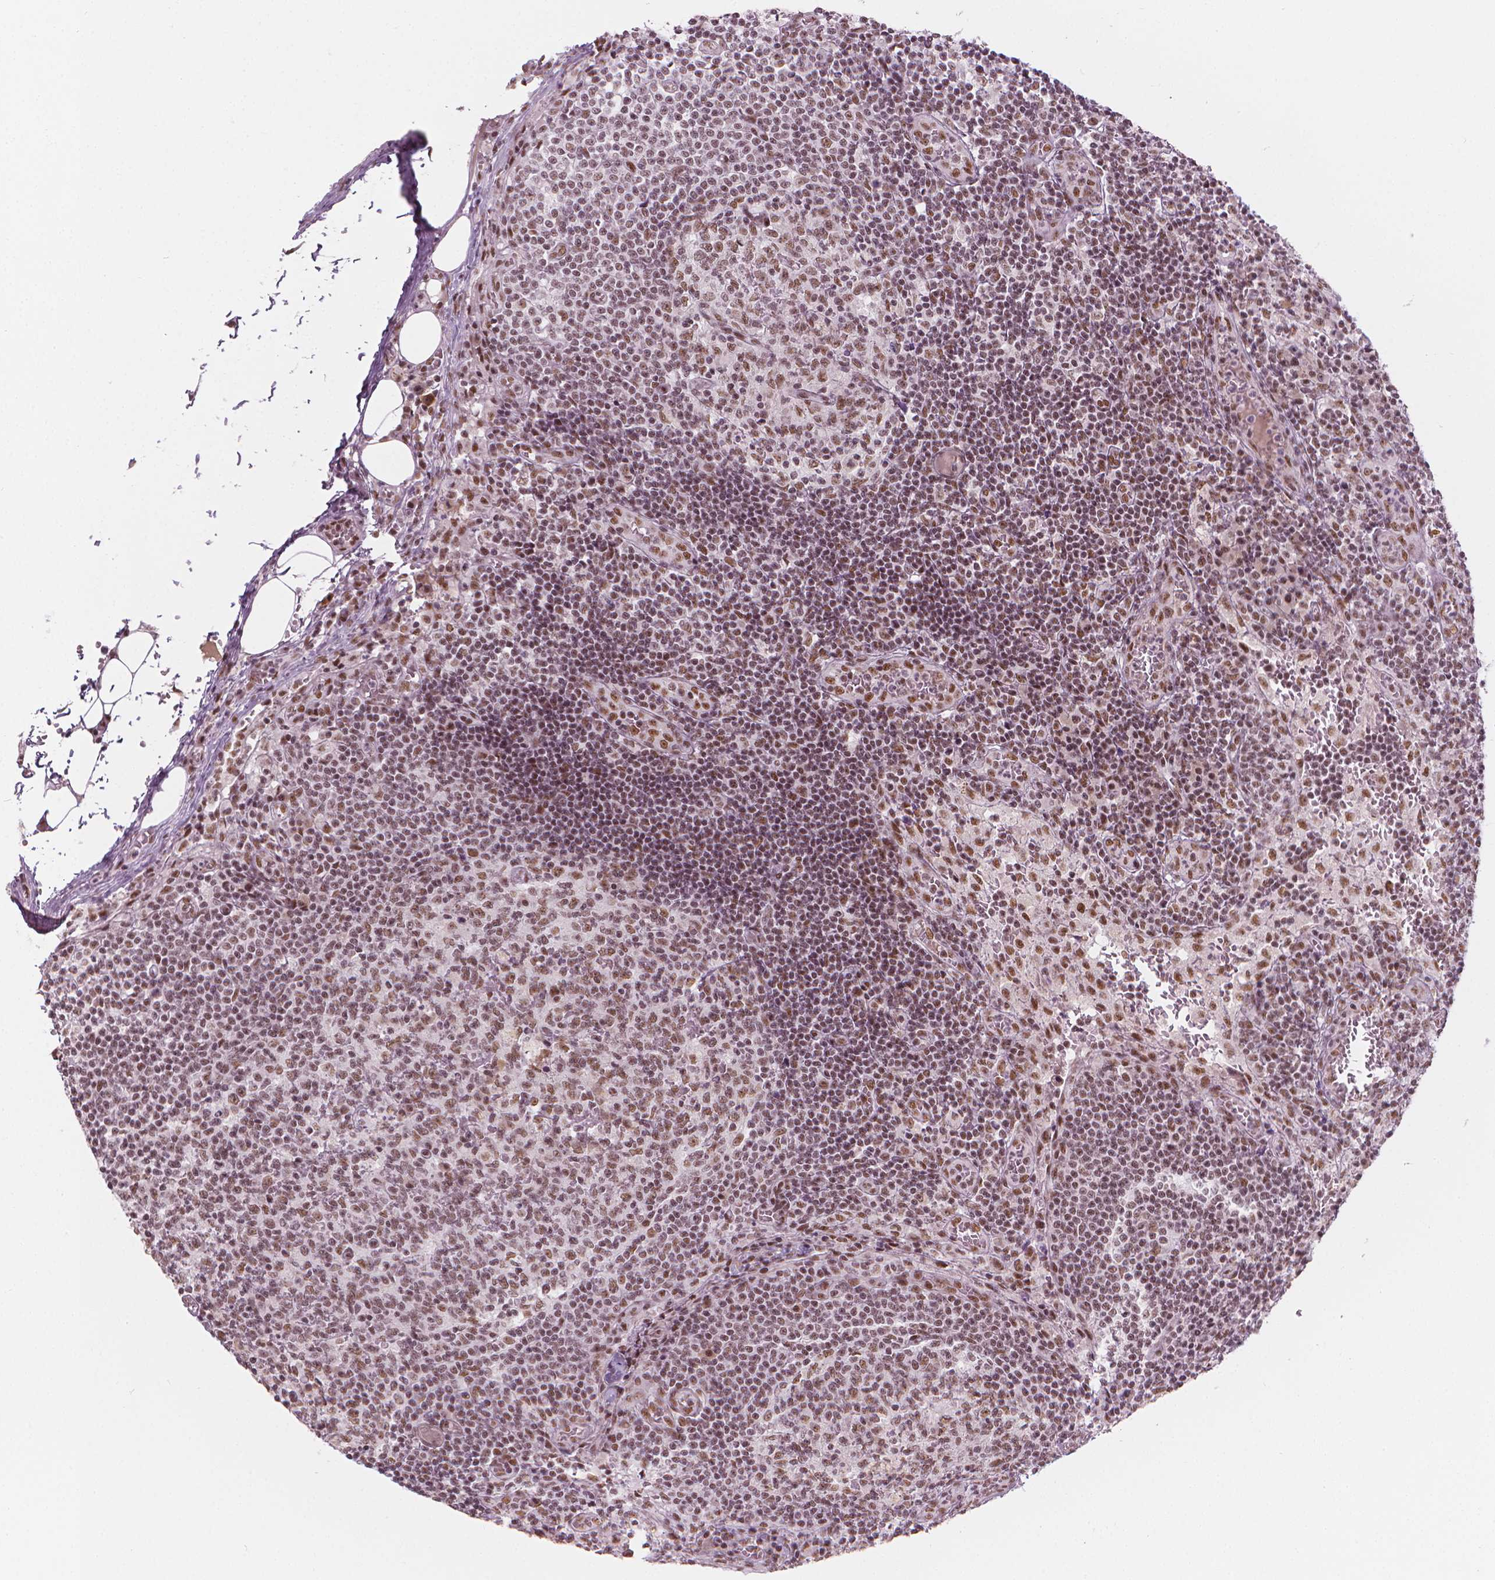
{"staining": {"intensity": "moderate", "quantity": ">75%", "location": "nuclear"}, "tissue": "lymph node", "cell_type": "Germinal center cells", "image_type": "normal", "snomed": [{"axis": "morphology", "description": "Normal tissue, NOS"}, {"axis": "topography", "description": "Lymph node"}], "caption": "Immunohistochemistry histopathology image of normal human lymph node stained for a protein (brown), which demonstrates medium levels of moderate nuclear expression in about >75% of germinal center cells.", "gene": "ELF2", "patient": {"sex": "male", "age": 62}}